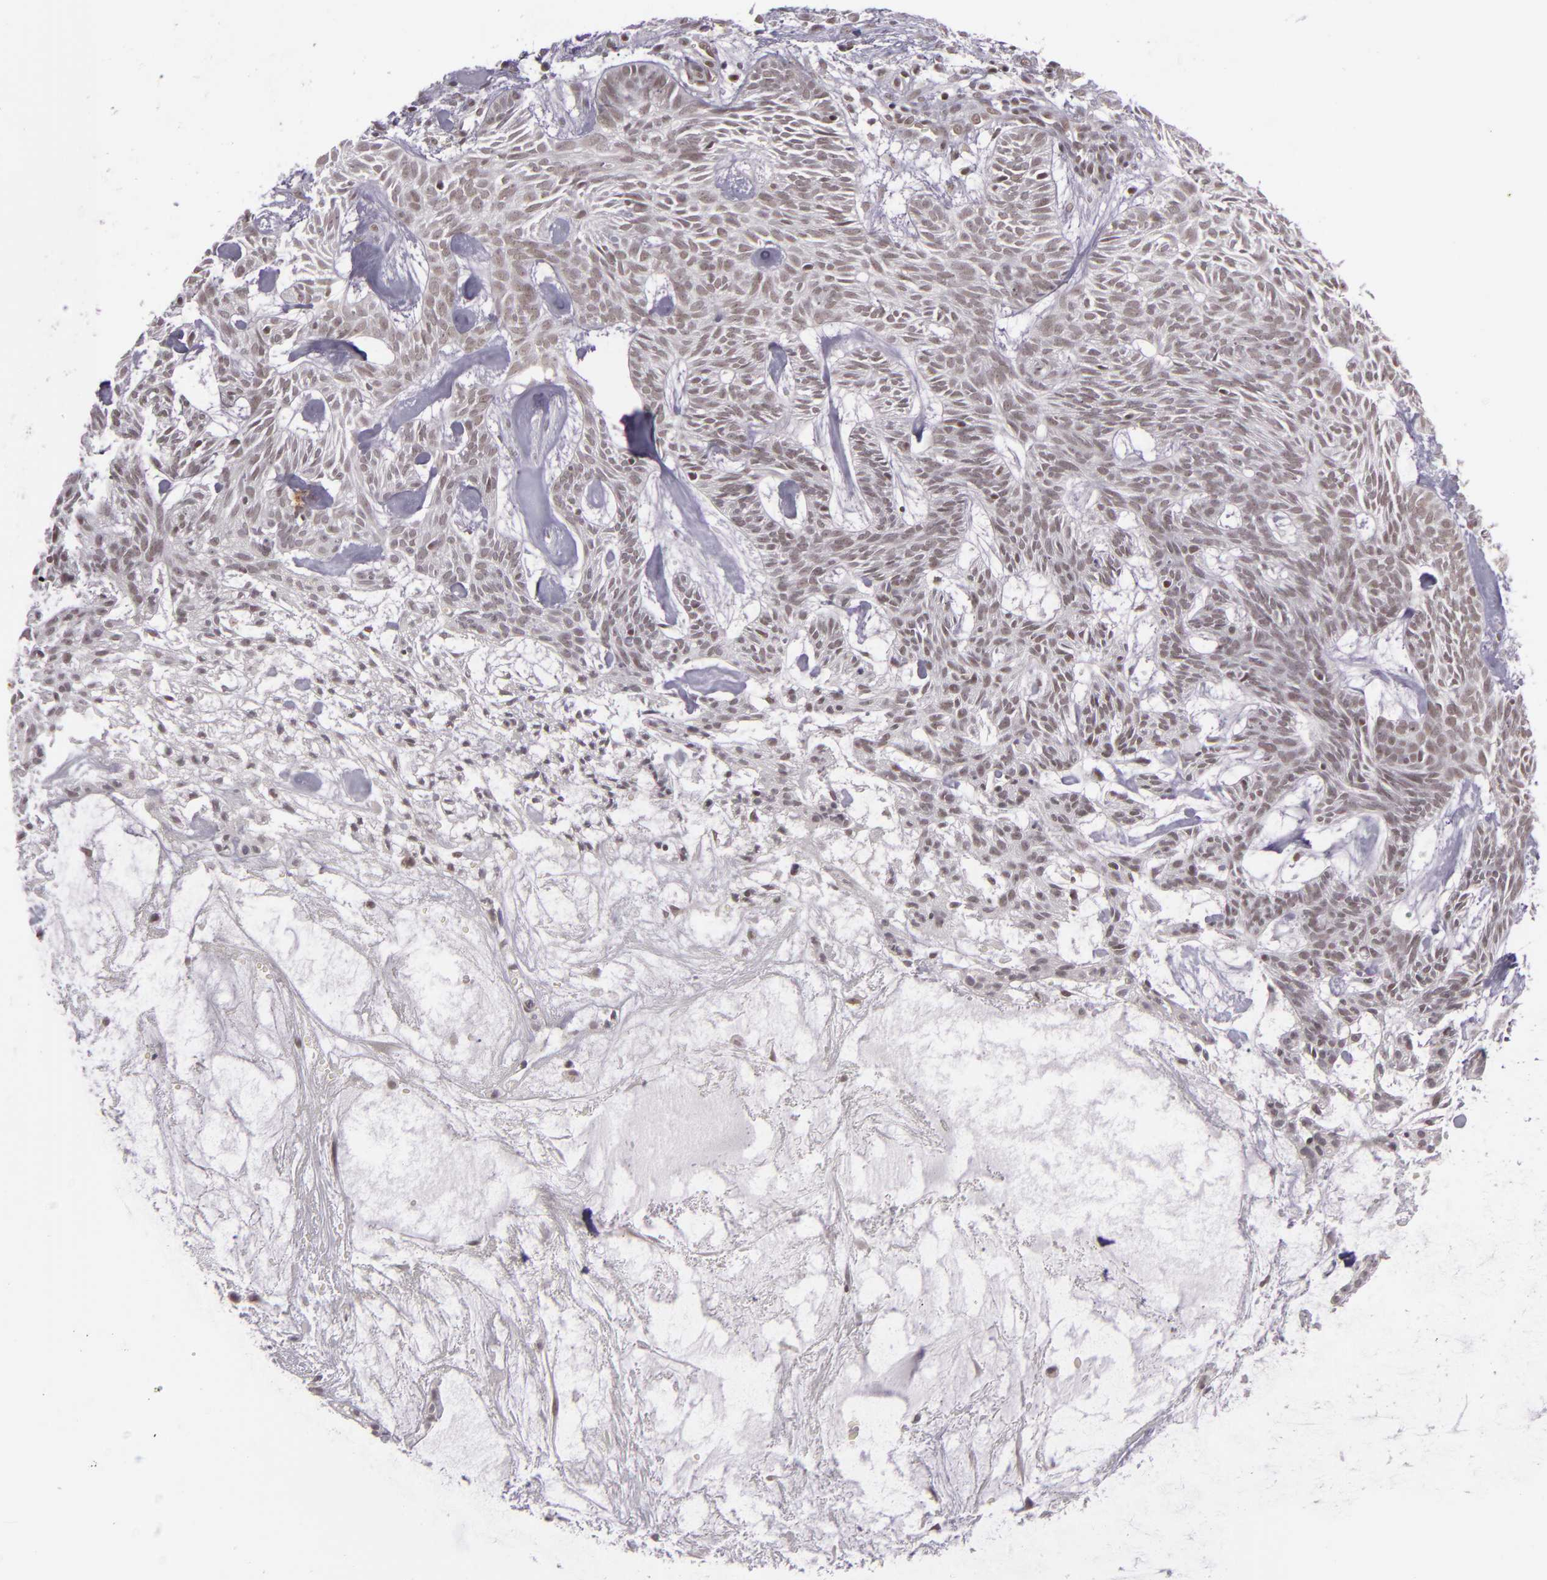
{"staining": {"intensity": "weak", "quantity": ">75%", "location": "nuclear"}, "tissue": "skin cancer", "cell_type": "Tumor cells", "image_type": "cancer", "snomed": [{"axis": "morphology", "description": "Basal cell carcinoma"}, {"axis": "topography", "description": "Skin"}], "caption": "Skin cancer stained with DAB immunohistochemistry (IHC) displays low levels of weak nuclear expression in approximately >75% of tumor cells.", "gene": "ZFX", "patient": {"sex": "male", "age": 75}}